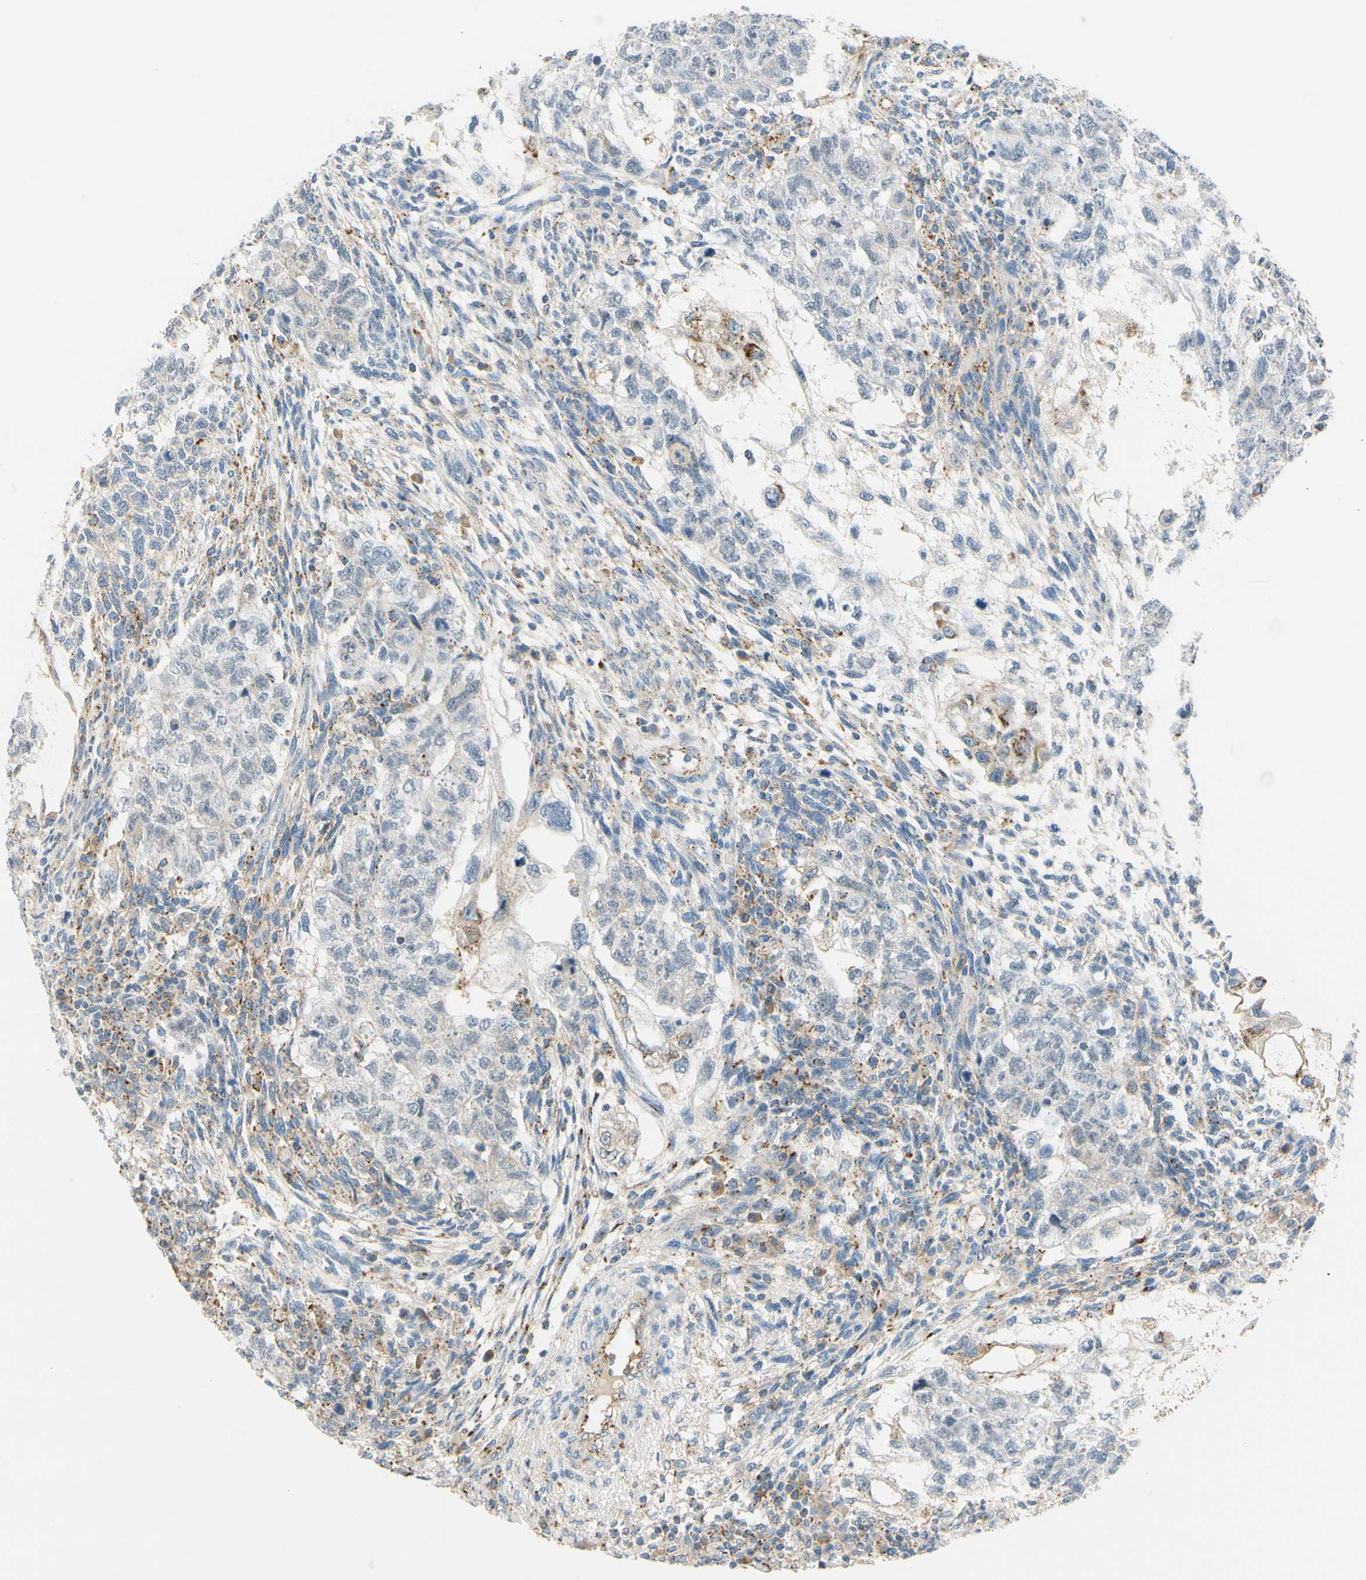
{"staining": {"intensity": "moderate", "quantity": "<25%", "location": "cytoplasmic/membranous"}, "tissue": "testis cancer", "cell_type": "Tumor cells", "image_type": "cancer", "snomed": [{"axis": "morphology", "description": "Normal tissue, NOS"}, {"axis": "morphology", "description": "Carcinoma, Embryonal, NOS"}, {"axis": "topography", "description": "Testis"}], "caption": "Immunohistochemical staining of embryonal carcinoma (testis) demonstrates moderate cytoplasmic/membranous protein expression in about <25% of tumor cells. (Stains: DAB (3,3'-diaminobenzidine) in brown, nuclei in blue, Microscopy: brightfield microscopy at high magnification).", "gene": "GALNT5", "patient": {"sex": "male", "age": 36}}